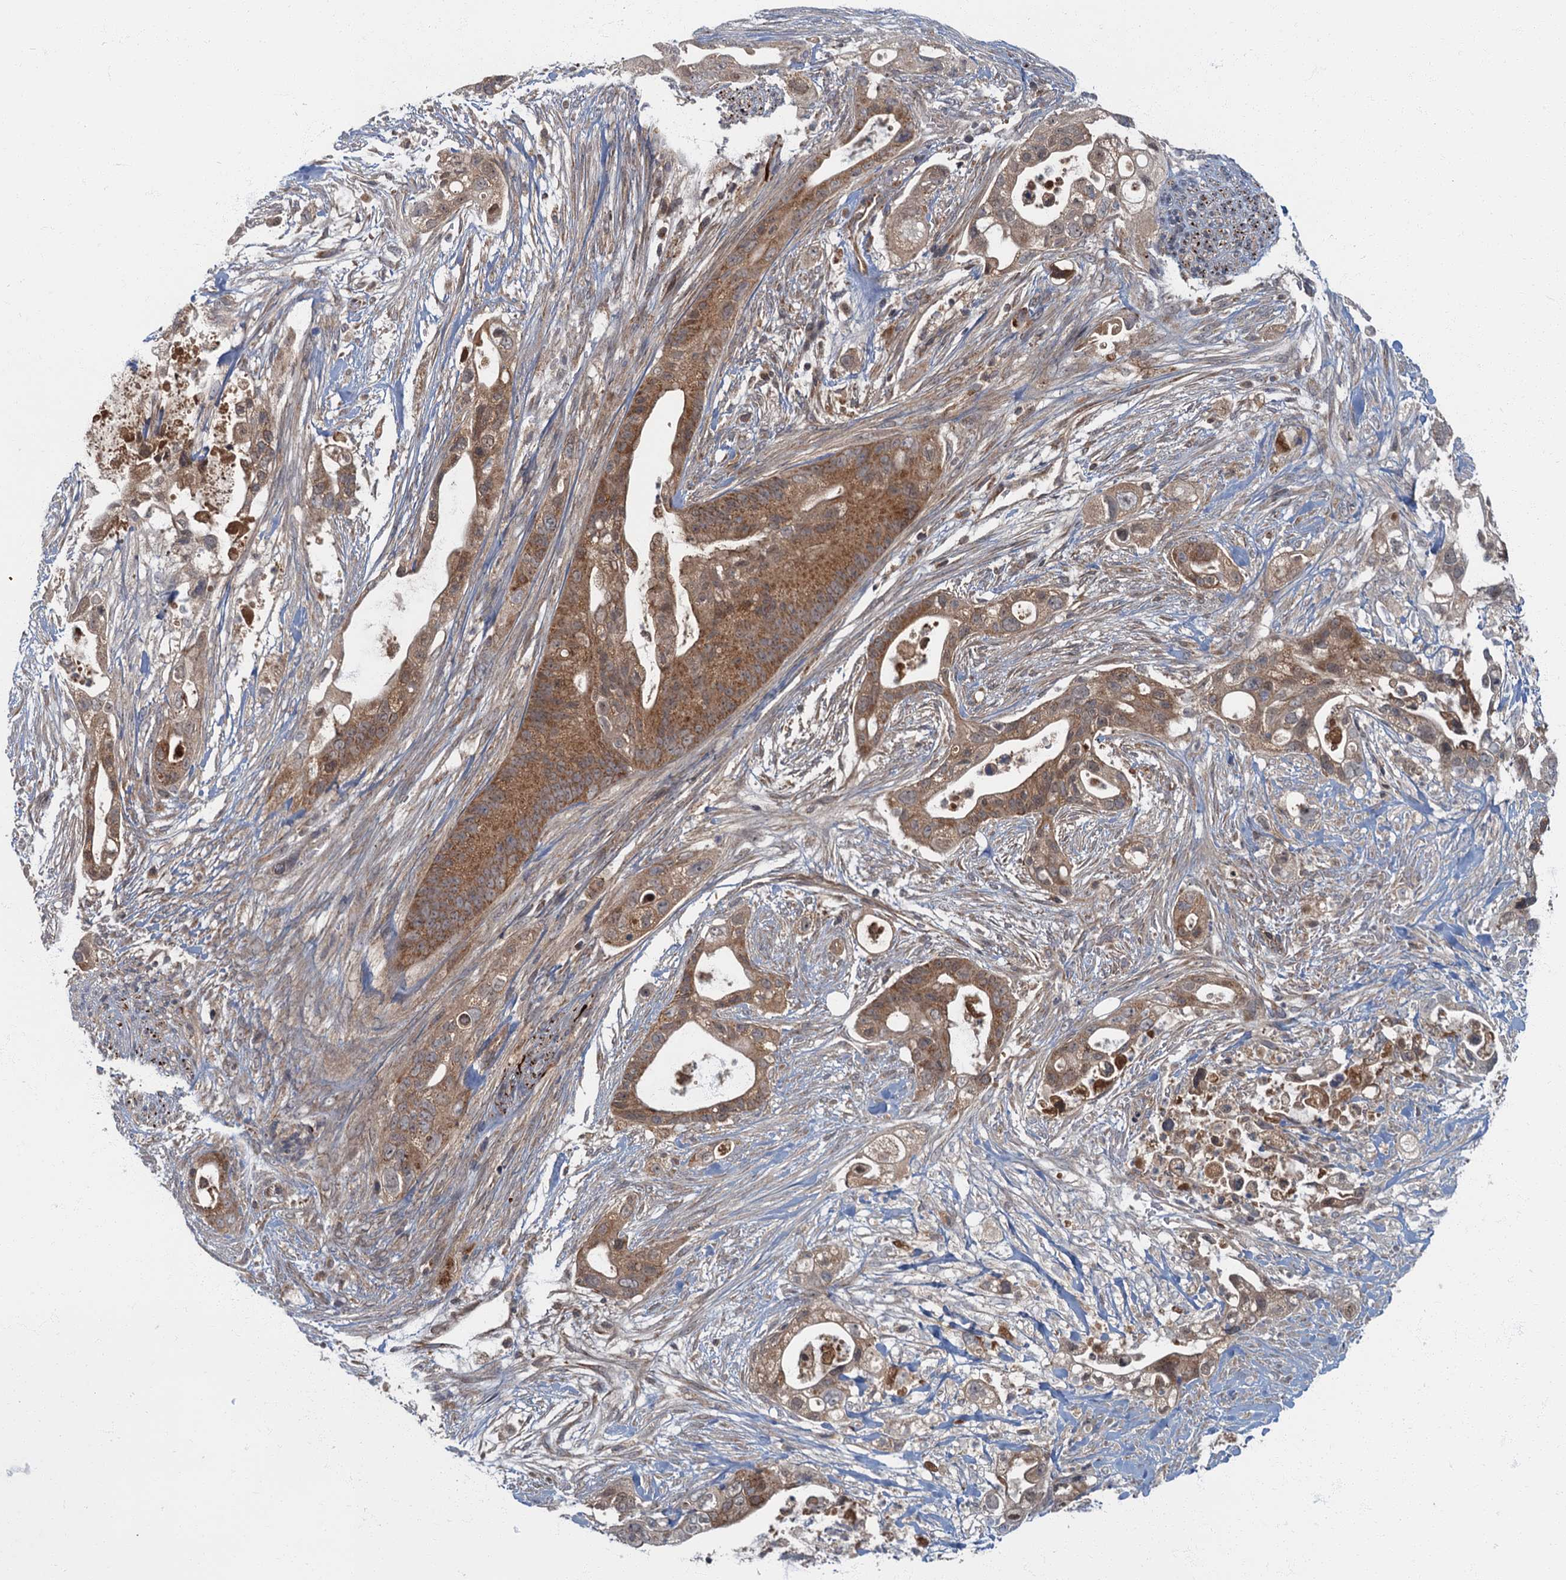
{"staining": {"intensity": "moderate", "quantity": ">75%", "location": "cytoplasmic/membranous"}, "tissue": "pancreatic cancer", "cell_type": "Tumor cells", "image_type": "cancer", "snomed": [{"axis": "morphology", "description": "Adenocarcinoma, NOS"}, {"axis": "topography", "description": "Pancreas"}], "caption": "Tumor cells demonstrate moderate cytoplasmic/membranous positivity in approximately >75% of cells in adenocarcinoma (pancreatic).", "gene": "SLC11A2", "patient": {"sex": "male", "age": 53}}